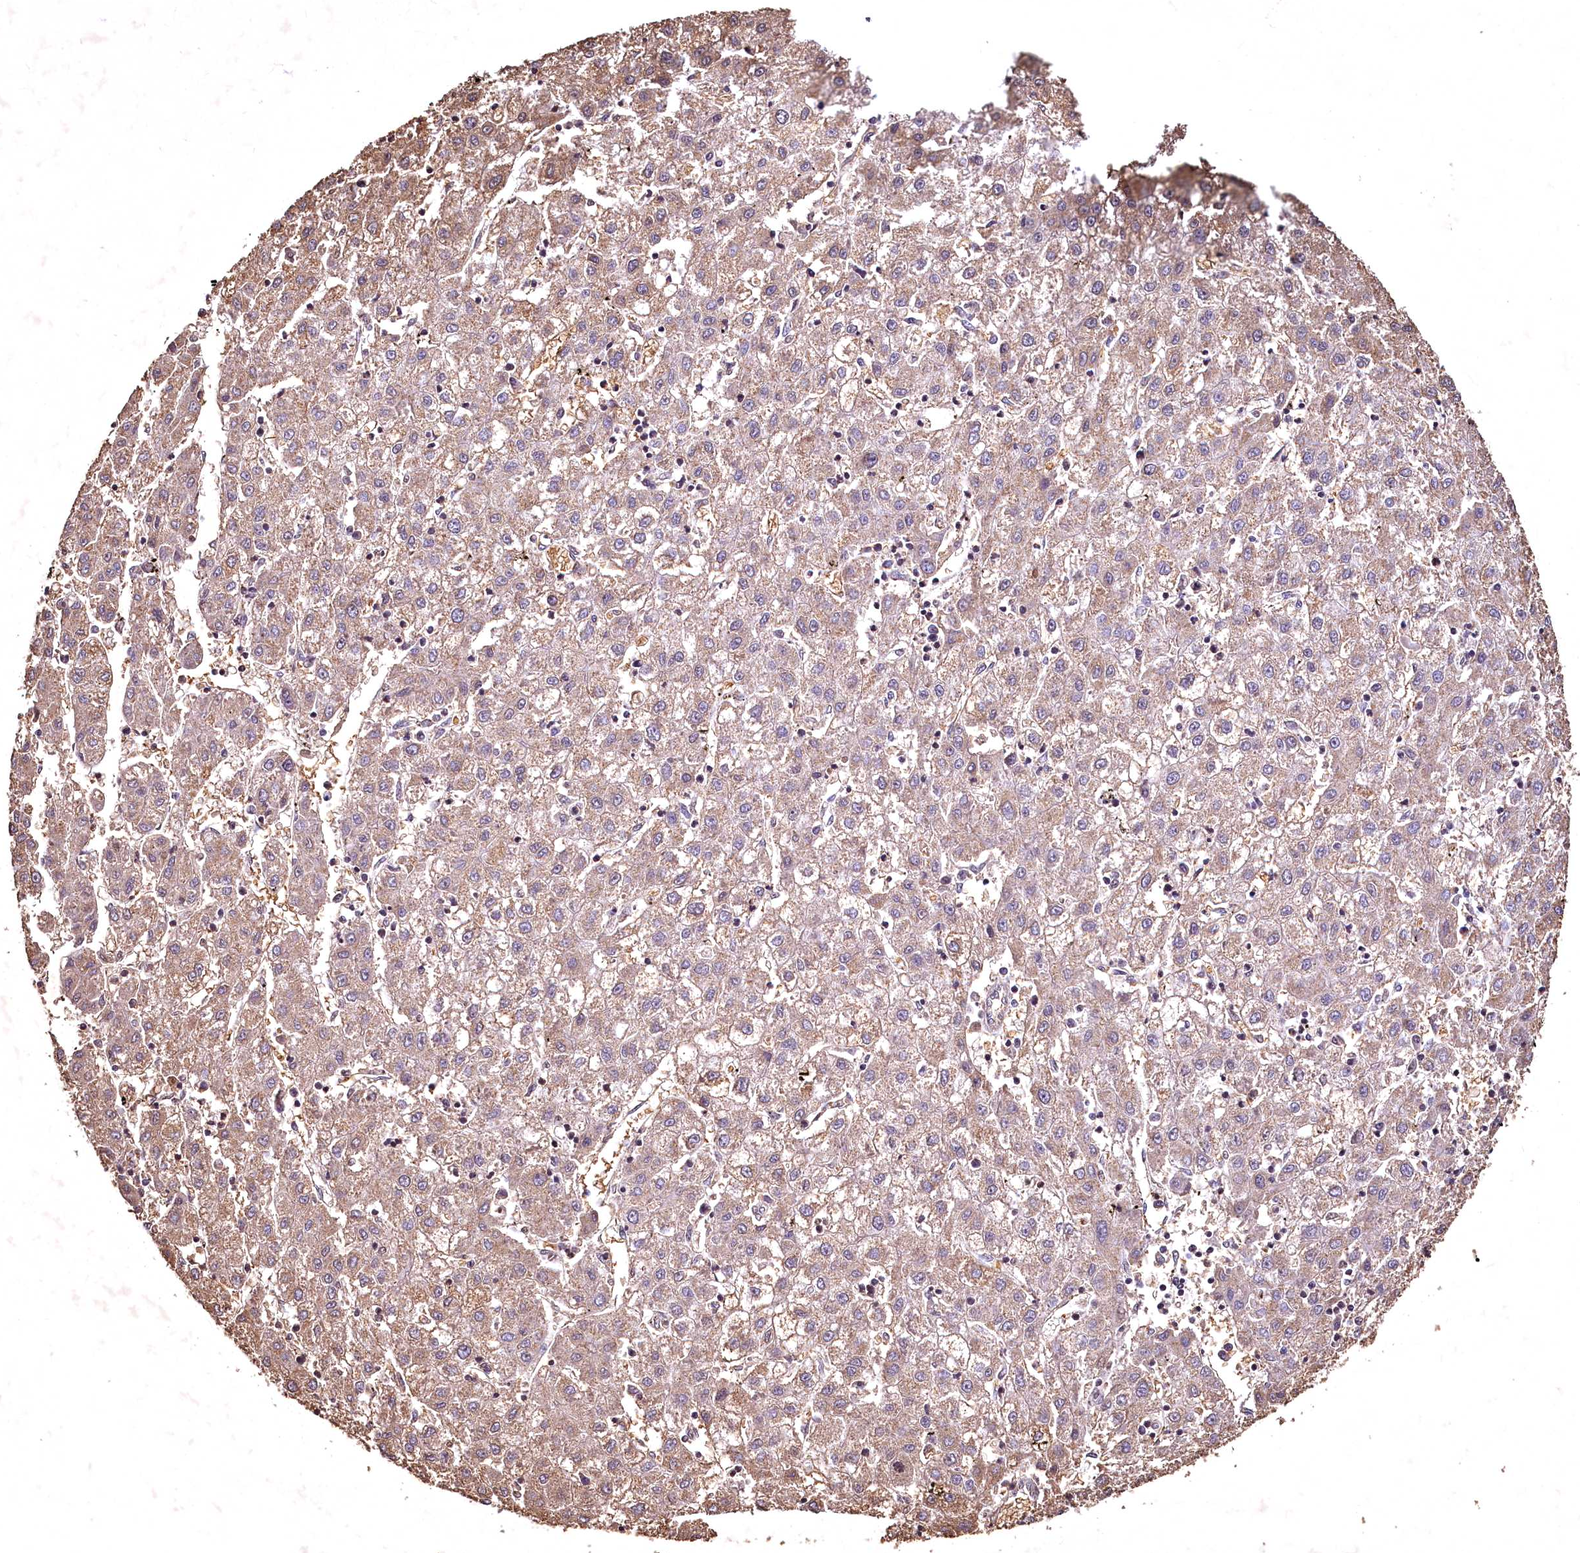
{"staining": {"intensity": "moderate", "quantity": ">75%", "location": "cytoplasmic/membranous"}, "tissue": "liver cancer", "cell_type": "Tumor cells", "image_type": "cancer", "snomed": [{"axis": "morphology", "description": "Carcinoma, Hepatocellular, NOS"}, {"axis": "topography", "description": "Liver"}], "caption": "Approximately >75% of tumor cells in human liver cancer exhibit moderate cytoplasmic/membranous protein expression as visualized by brown immunohistochemical staining.", "gene": "SPTA1", "patient": {"sex": "male", "age": 72}}